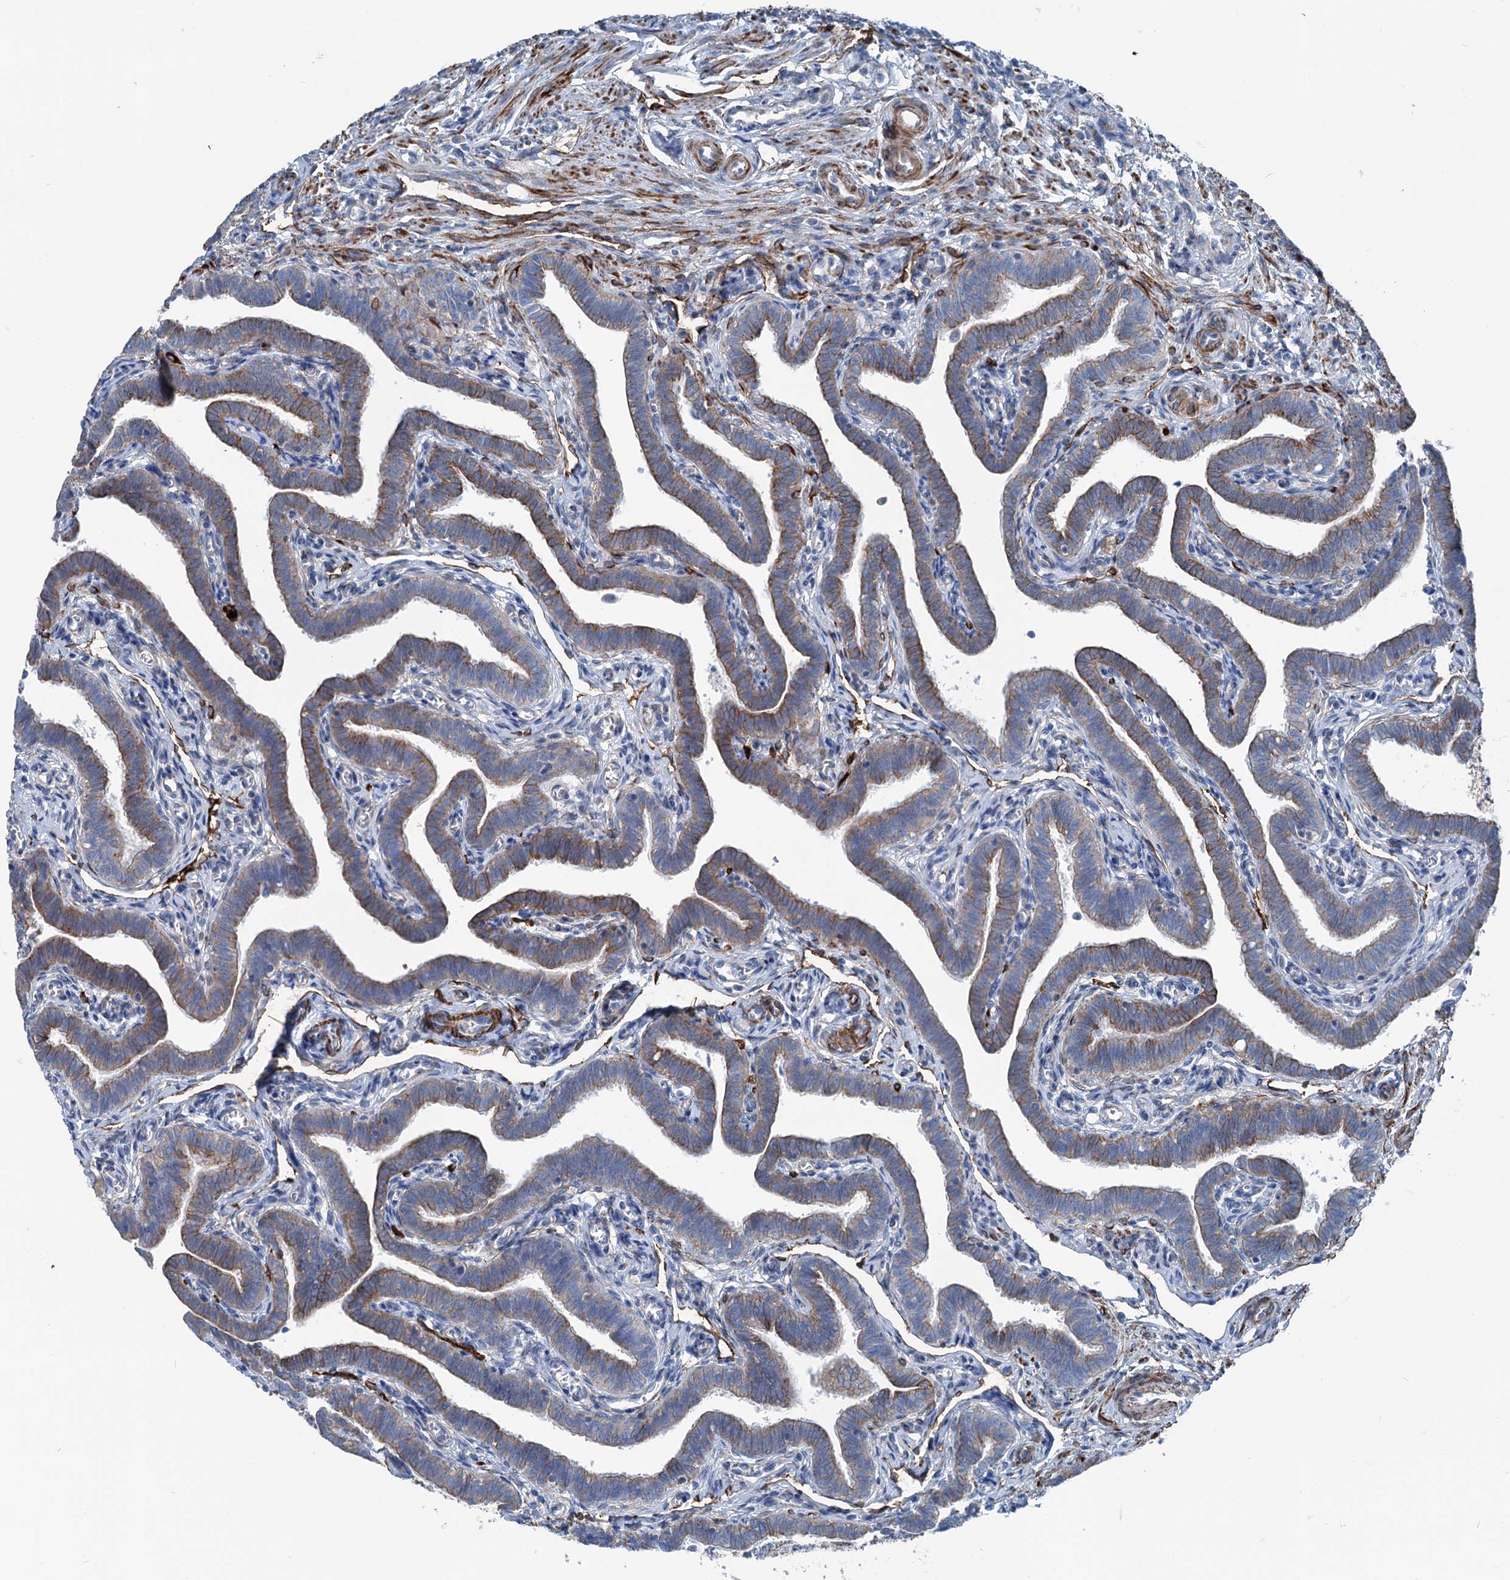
{"staining": {"intensity": "weak", "quantity": ">75%", "location": "cytoplasmic/membranous"}, "tissue": "fallopian tube", "cell_type": "Glandular cells", "image_type": "normal", "snomed": [{"axis": "morphology", "description": "Normal tissue, NOS"}, {"axis": "topography", "description": "Fallopian tube"}], "caption": "Benign fallopian tube reveals weak cytoplasmic/membranous staining in approximately >75% of glandular cells.", "gene": "CALCOCO1", "patient": {"sex": "female", "age": 36}}